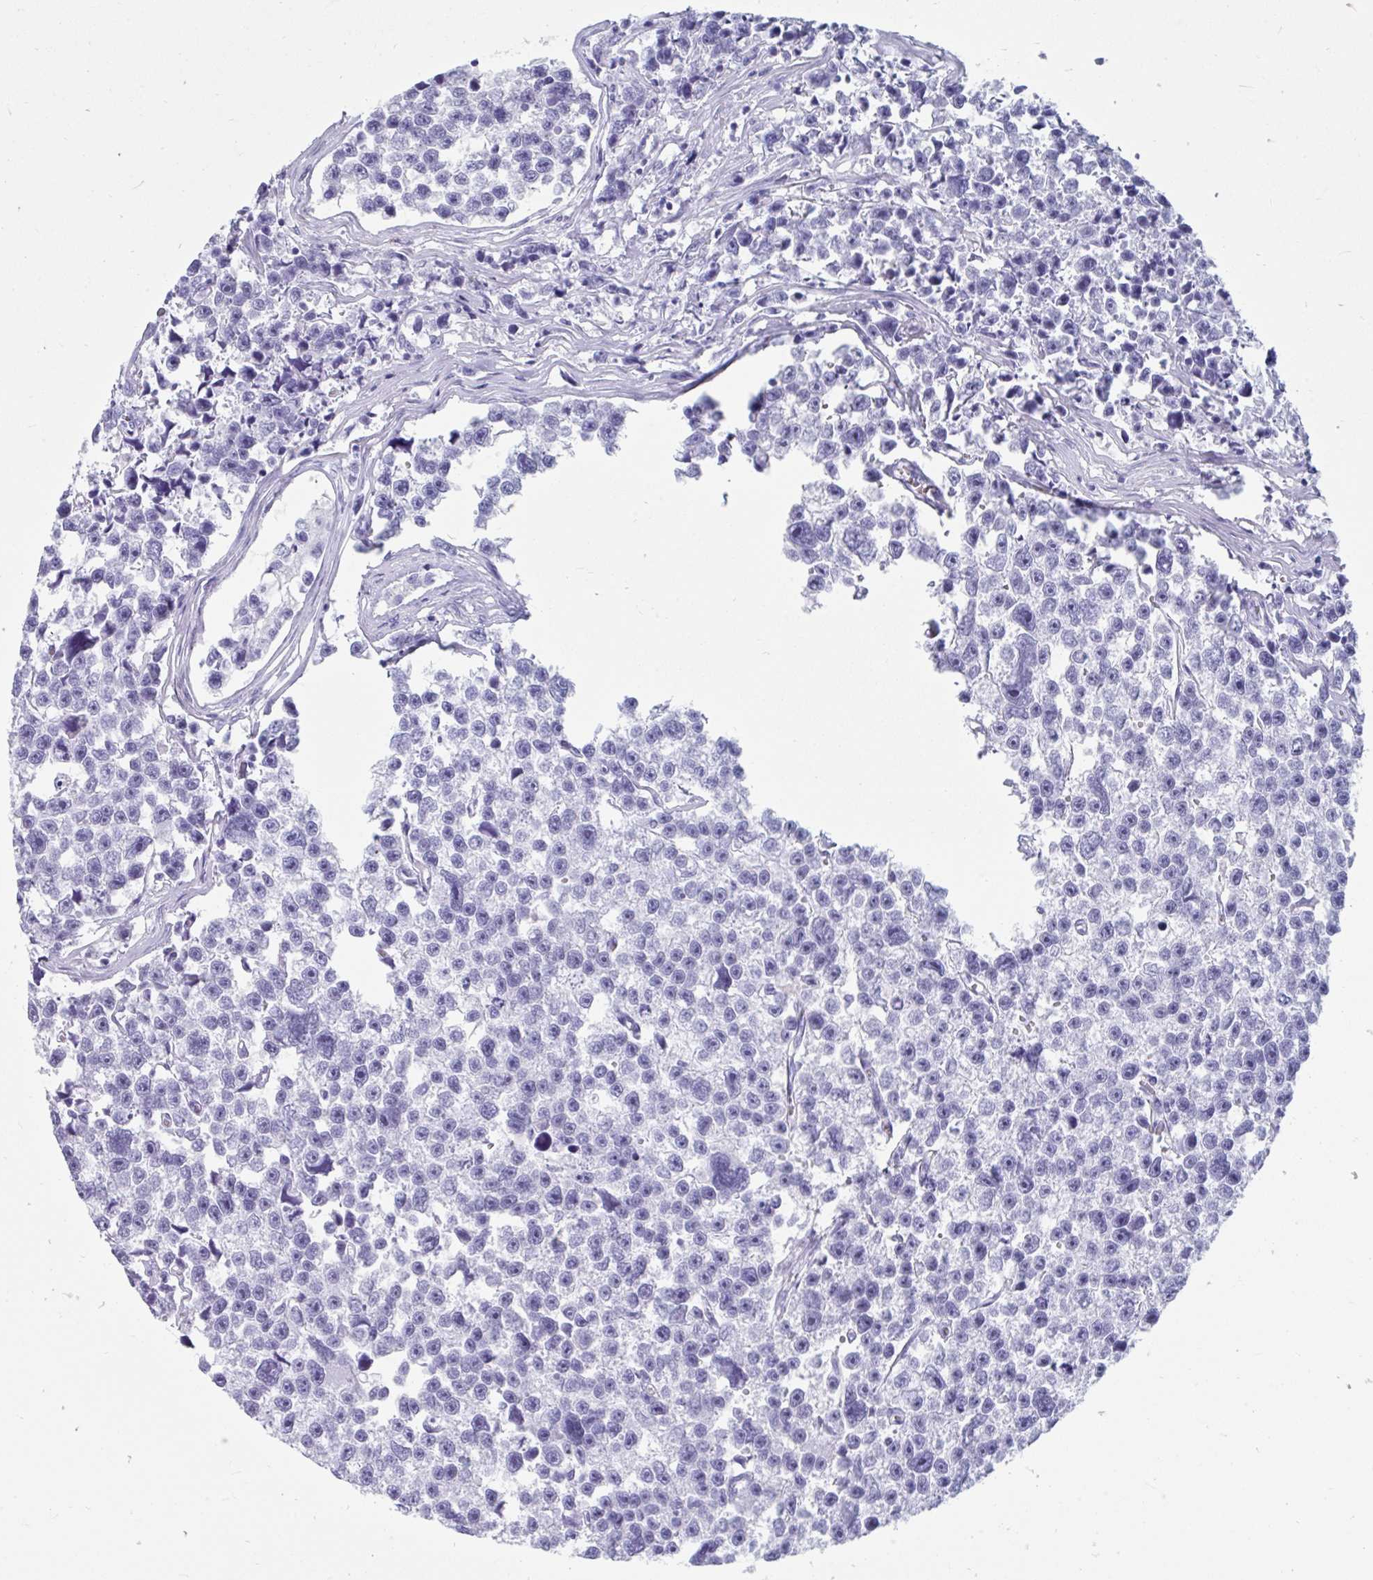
{"staining": {"intensity": "negative", "quantity": "none", "location": "none"}, "tissue": "testis cancer", "cell_type": "Tumor cells", "image_type": "cancer", "snomed": [{"axis": "morphology", "description": "Seminoma, NOS"}, {"axis": "topography", "description": "Testis"}], "caption": "Human testis cancer stained for a protein using immunohistochemistry reveals no staining in tumor cells.", "gene": "GKN2", "patient": {"sex": "male", "age": 26}}